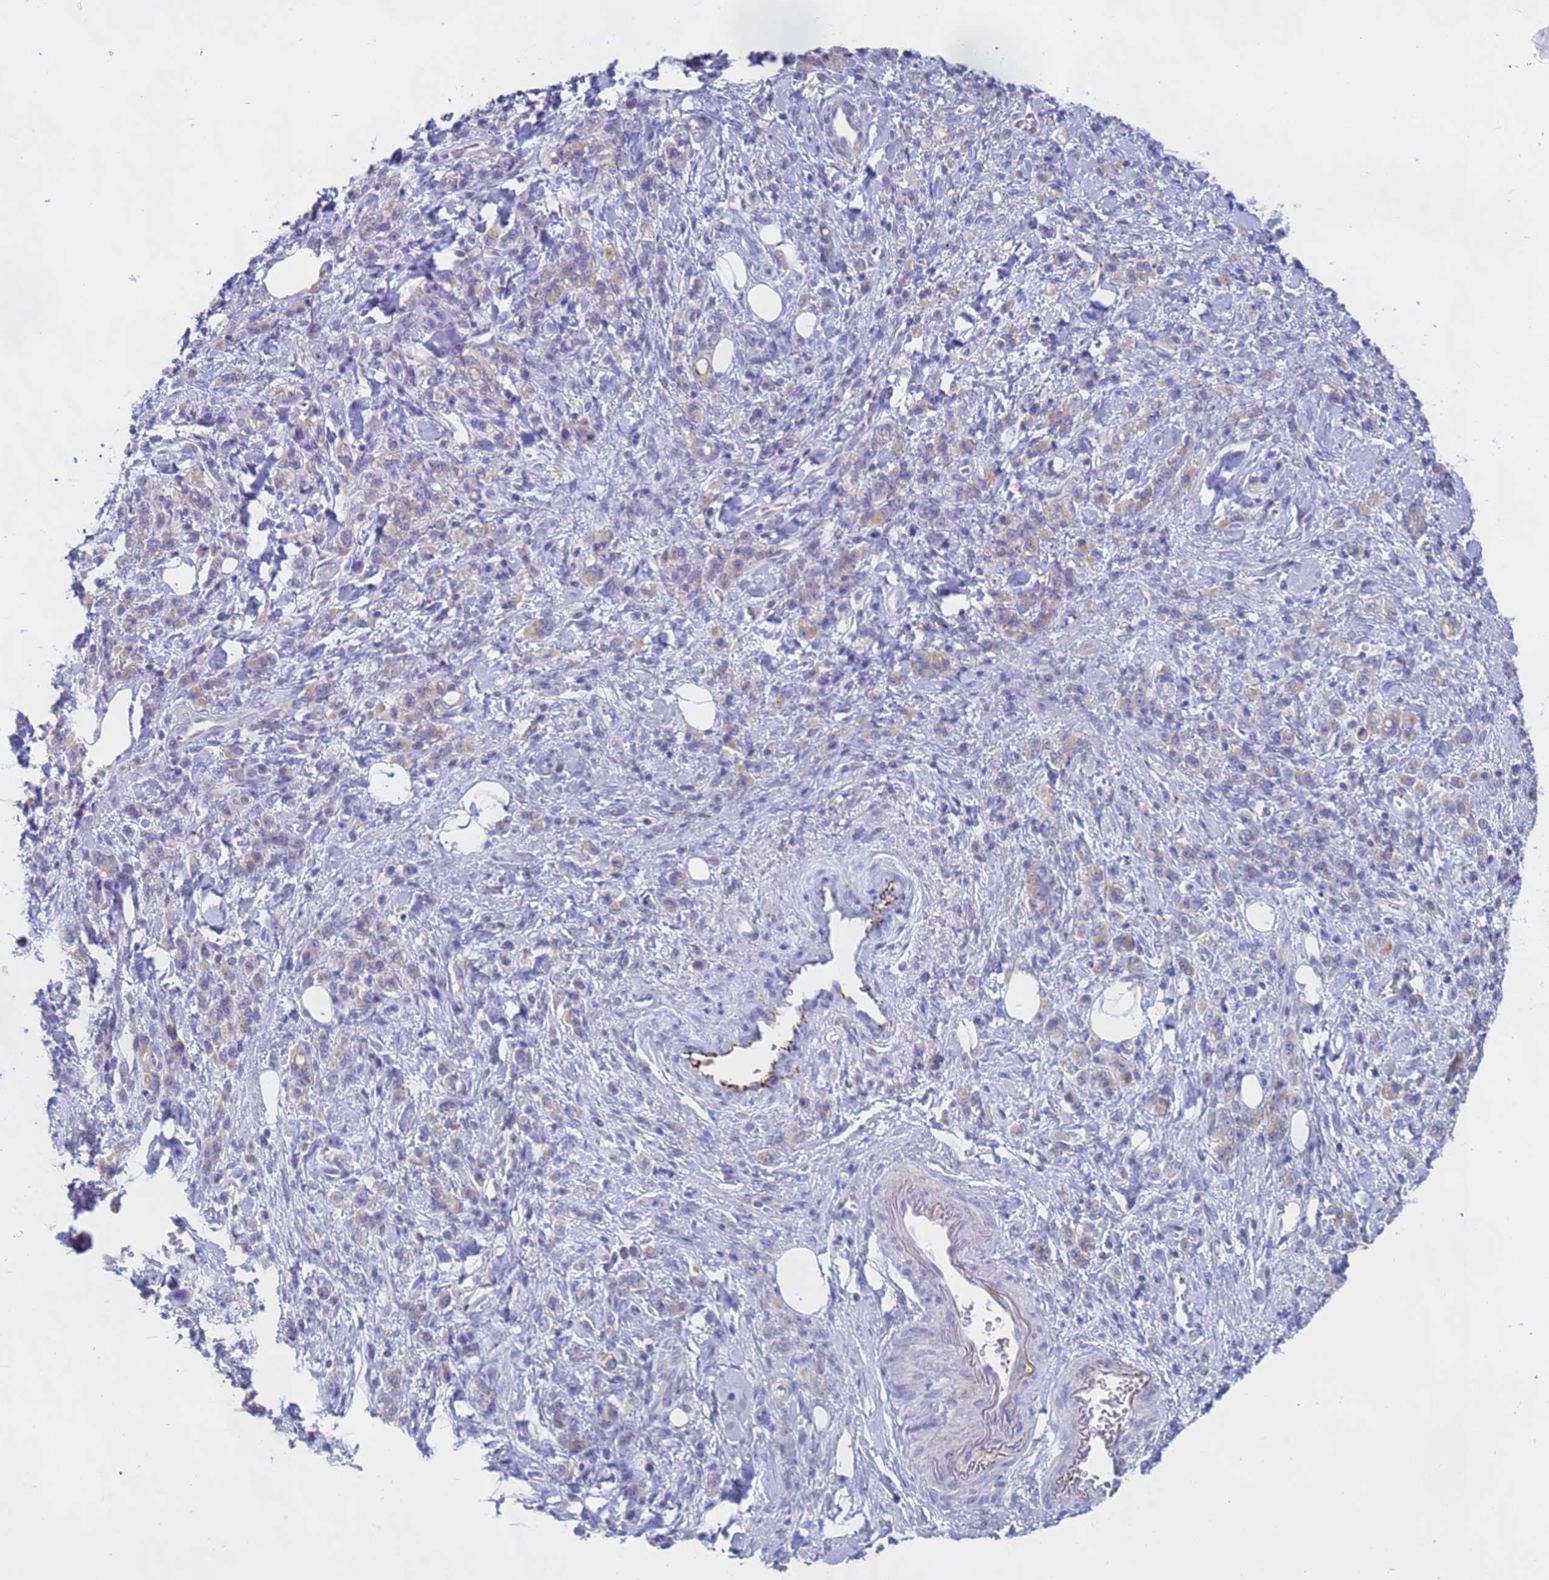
{"staining": {"intensity": "weak", "quantity": "<25%", "location": "cytoplasmic/membranous"}, "tissue": "stomach cancer", "cell_type": "Tumor cells", "image_type": "cancer", "snomed": [{"axis": "morphology", "description": "Adenocarcinoma, NOS"}, {"axis": "topography", "description": "Stomach"}], "caption": "Immunohistochemical staining of human adenocarcinoma (stomach) demonstrates no significant staining in tumor cells.", "gene": "CAPN7", "patient": {"sex": "male", "age": 77}}